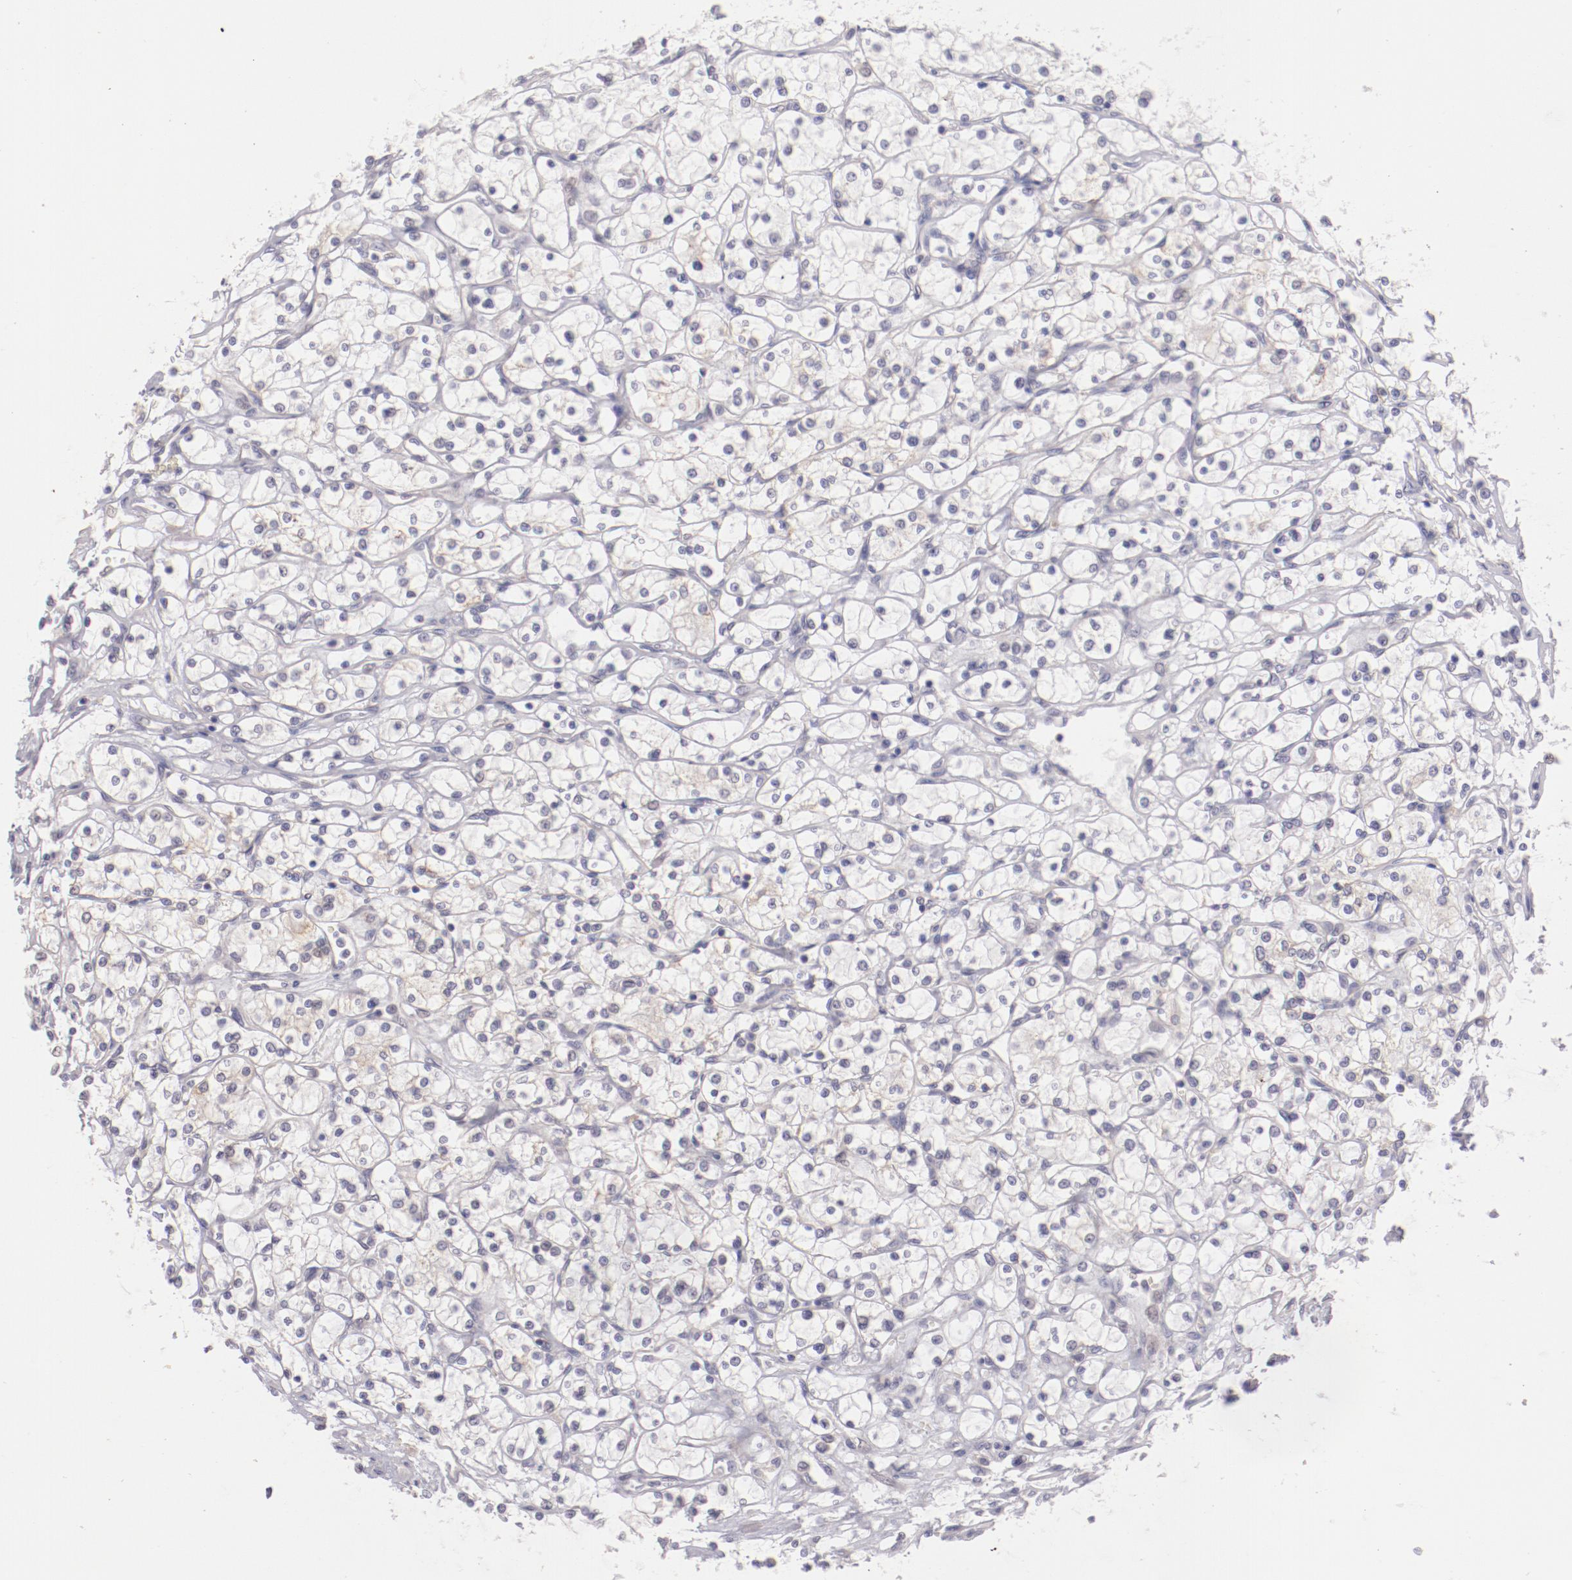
{"staining": {"intensity": "negative", "quantity": "none", "location": "none"}, "tissue": "renal cancer", "cell_type": "Tumor cells", "image_type": "cancer", "snomed": [{"axis": "morphology", "description": "Adenocarcinoma, NOS"}, {"axis": "topography", "description": "Kidney"}], "caption": "Human adenocarcinoma (renal) stained for a protein using immunohistochemistry exhibits no staining in tumor cells.", "gene": "TRAF3", "patient": {"sex": "male", "age": 61}}